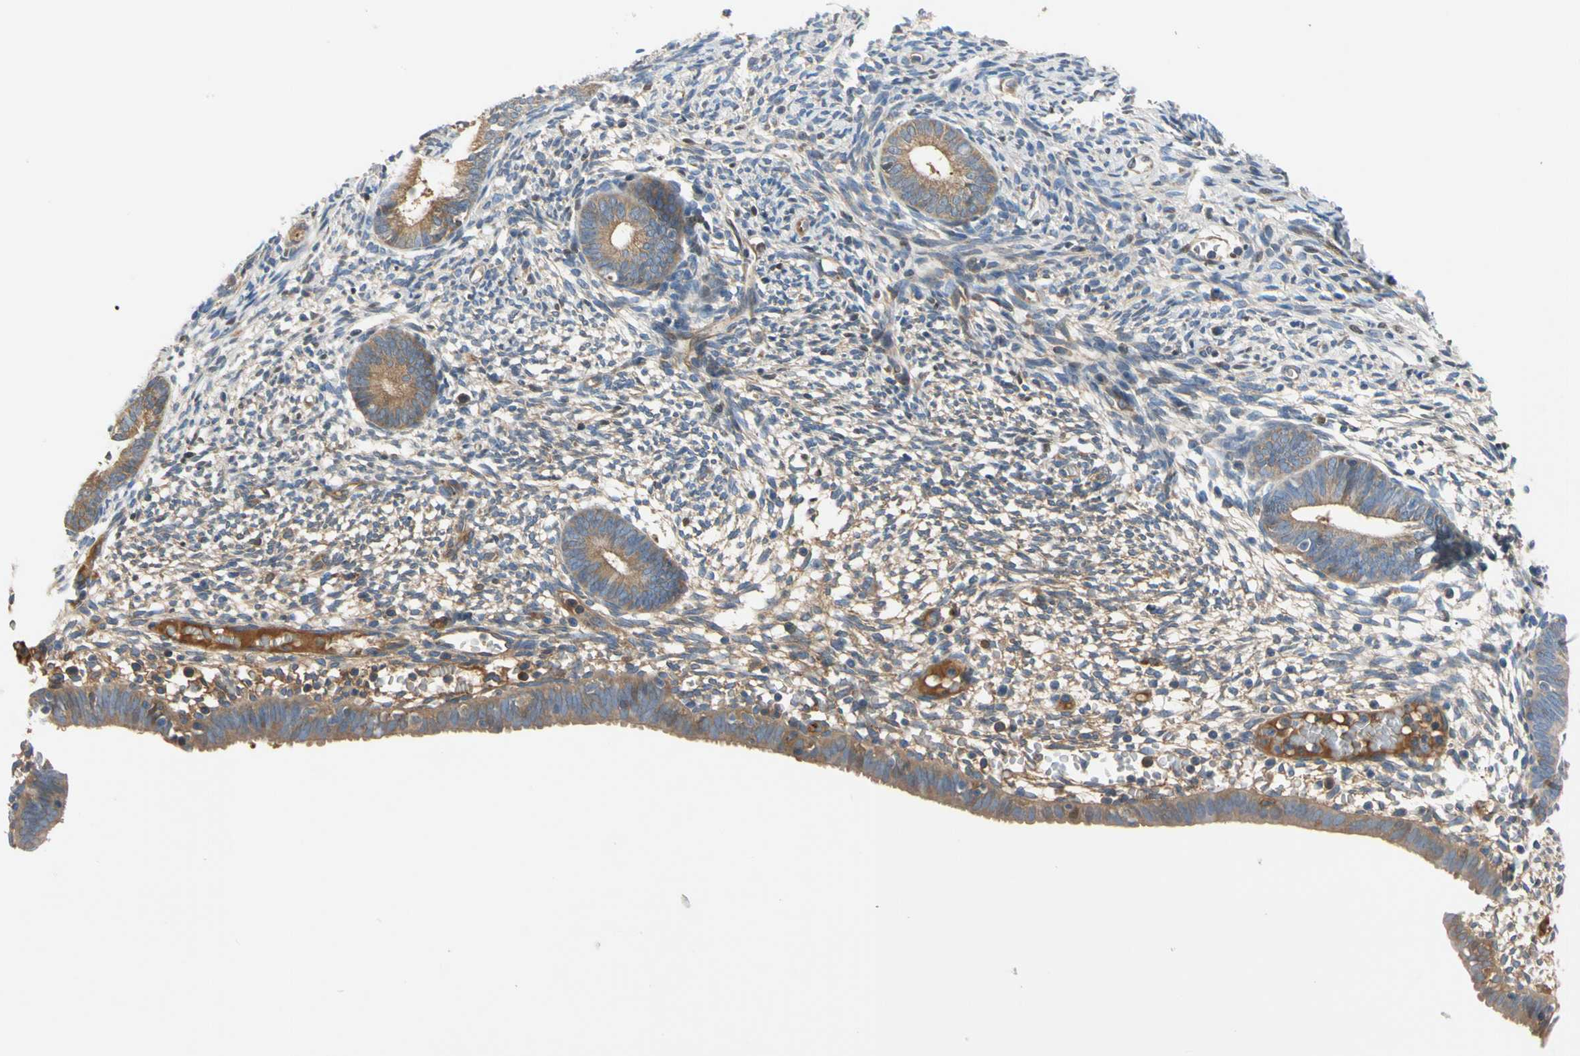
{"staining": {"intensity": "weak", "quantity": "25%-75%", "location": "cytoplasmic/membranous"}, "tissue": "endometrium", "cell_type": "Cells in endometrial stroma", "image_type": "normal", "snomed": [{"axis": "morphology", "description": "Normal tissue, NOS"}, {"axis": "morphology", "description": "Atrophy, NOS"}, {"axis": "topography", "description": "Uterus"}, {"axis": "topography", "description": "Endometrium"}], "caption": "Cells in endometrial stroma exhibit low levels of weak cytoplasmic/membranous positivity in about 25%-75% of cells in benign endometrium.", "gene": "ENTREP3", "patient": {"sex": "female", "age": 68}}